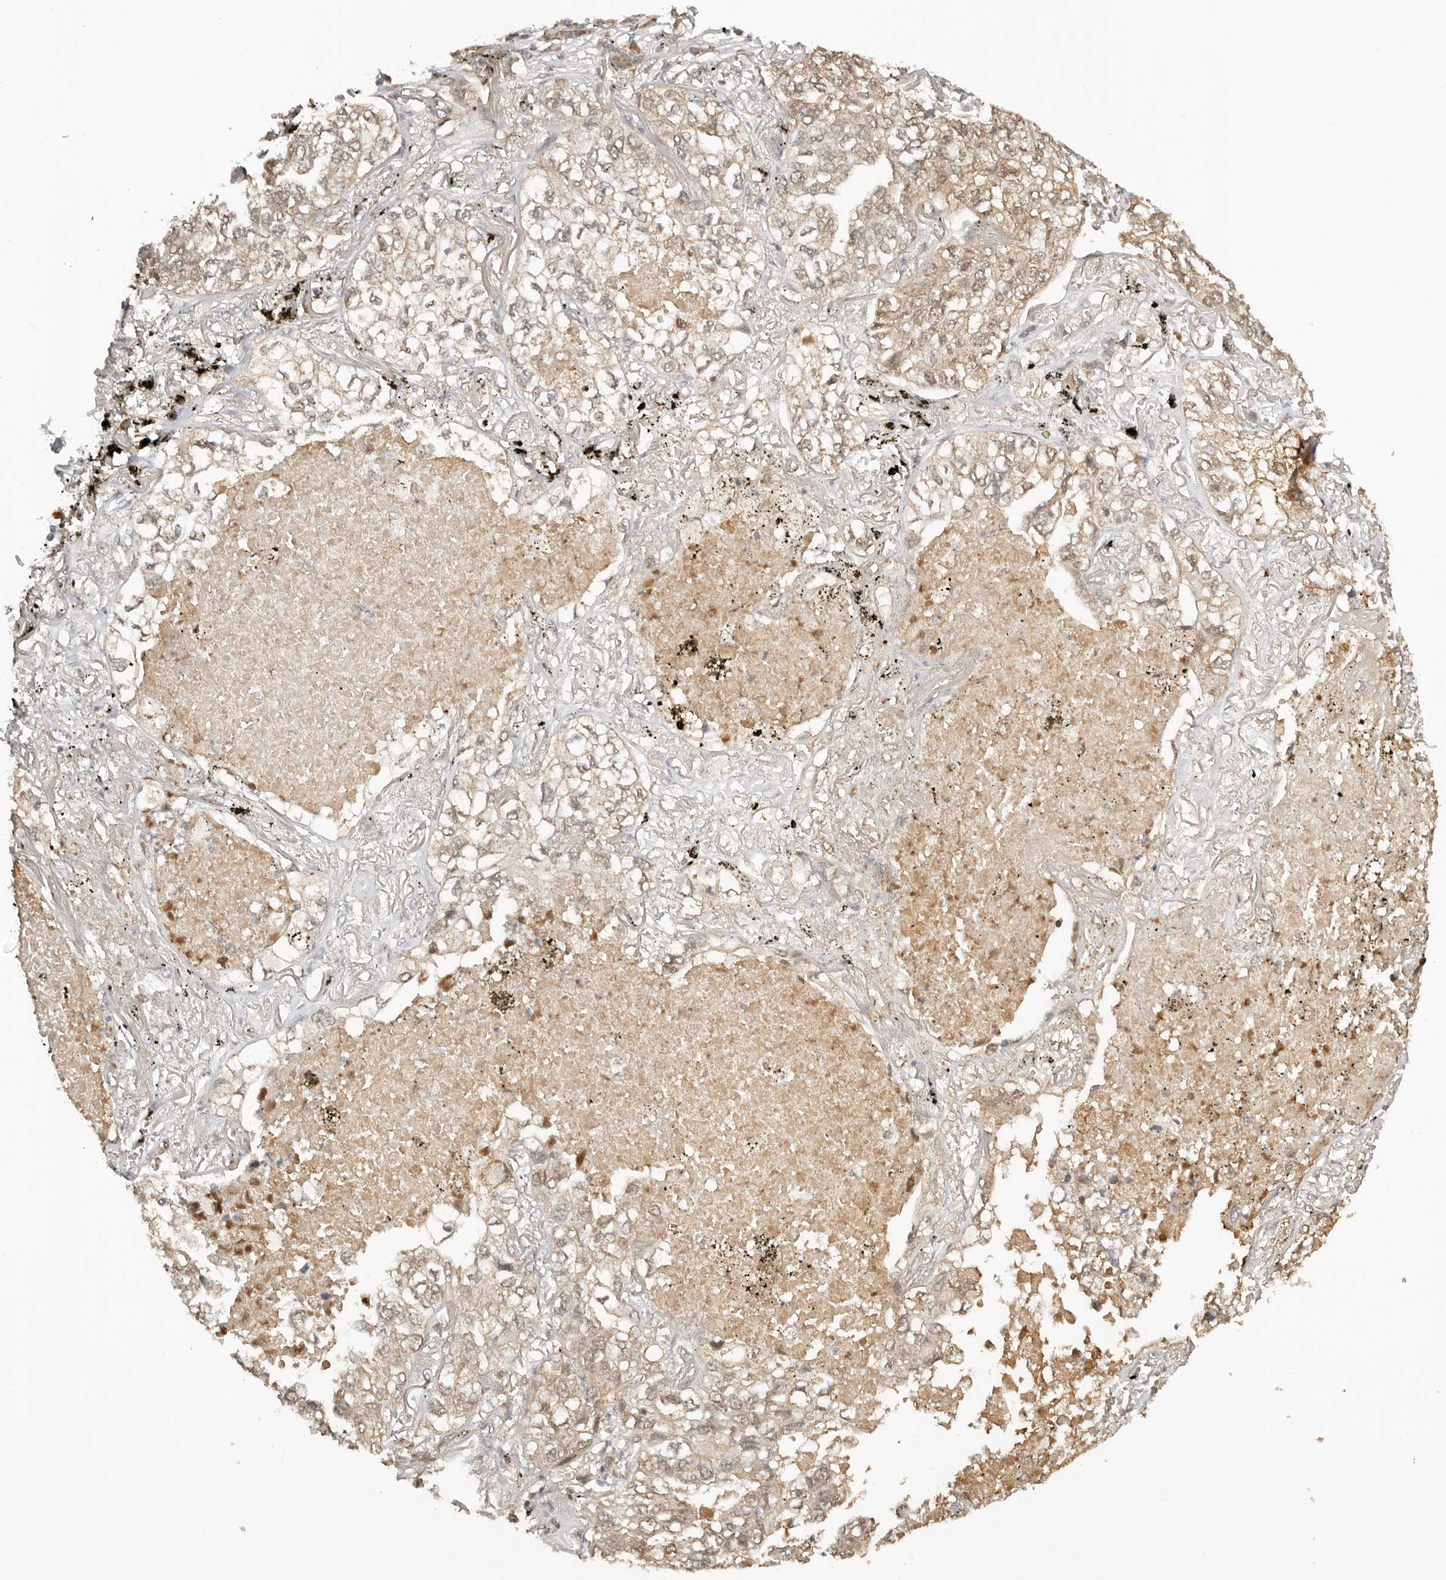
{"staining": {"intensity": "moderate", "quantity": "<25%", "location": "cytoplasmic/membranous"}, "tissue": "lung cancer", "cell_type": "Tumor cells", "image_type": "cancer", "snomed": [{"axis": "morphology", "description": "Adenocarcinoma, NOS"}, {"axis": "topography", "description": "Lung"}], "caption": "Protein expression analysis of human lung cancer reveals moderate cytoplasmic/membranous staining in approximately <25% of tumor cells.", "gene": "SEC14L1", "patient": {"sex": "male", "age": 65}}